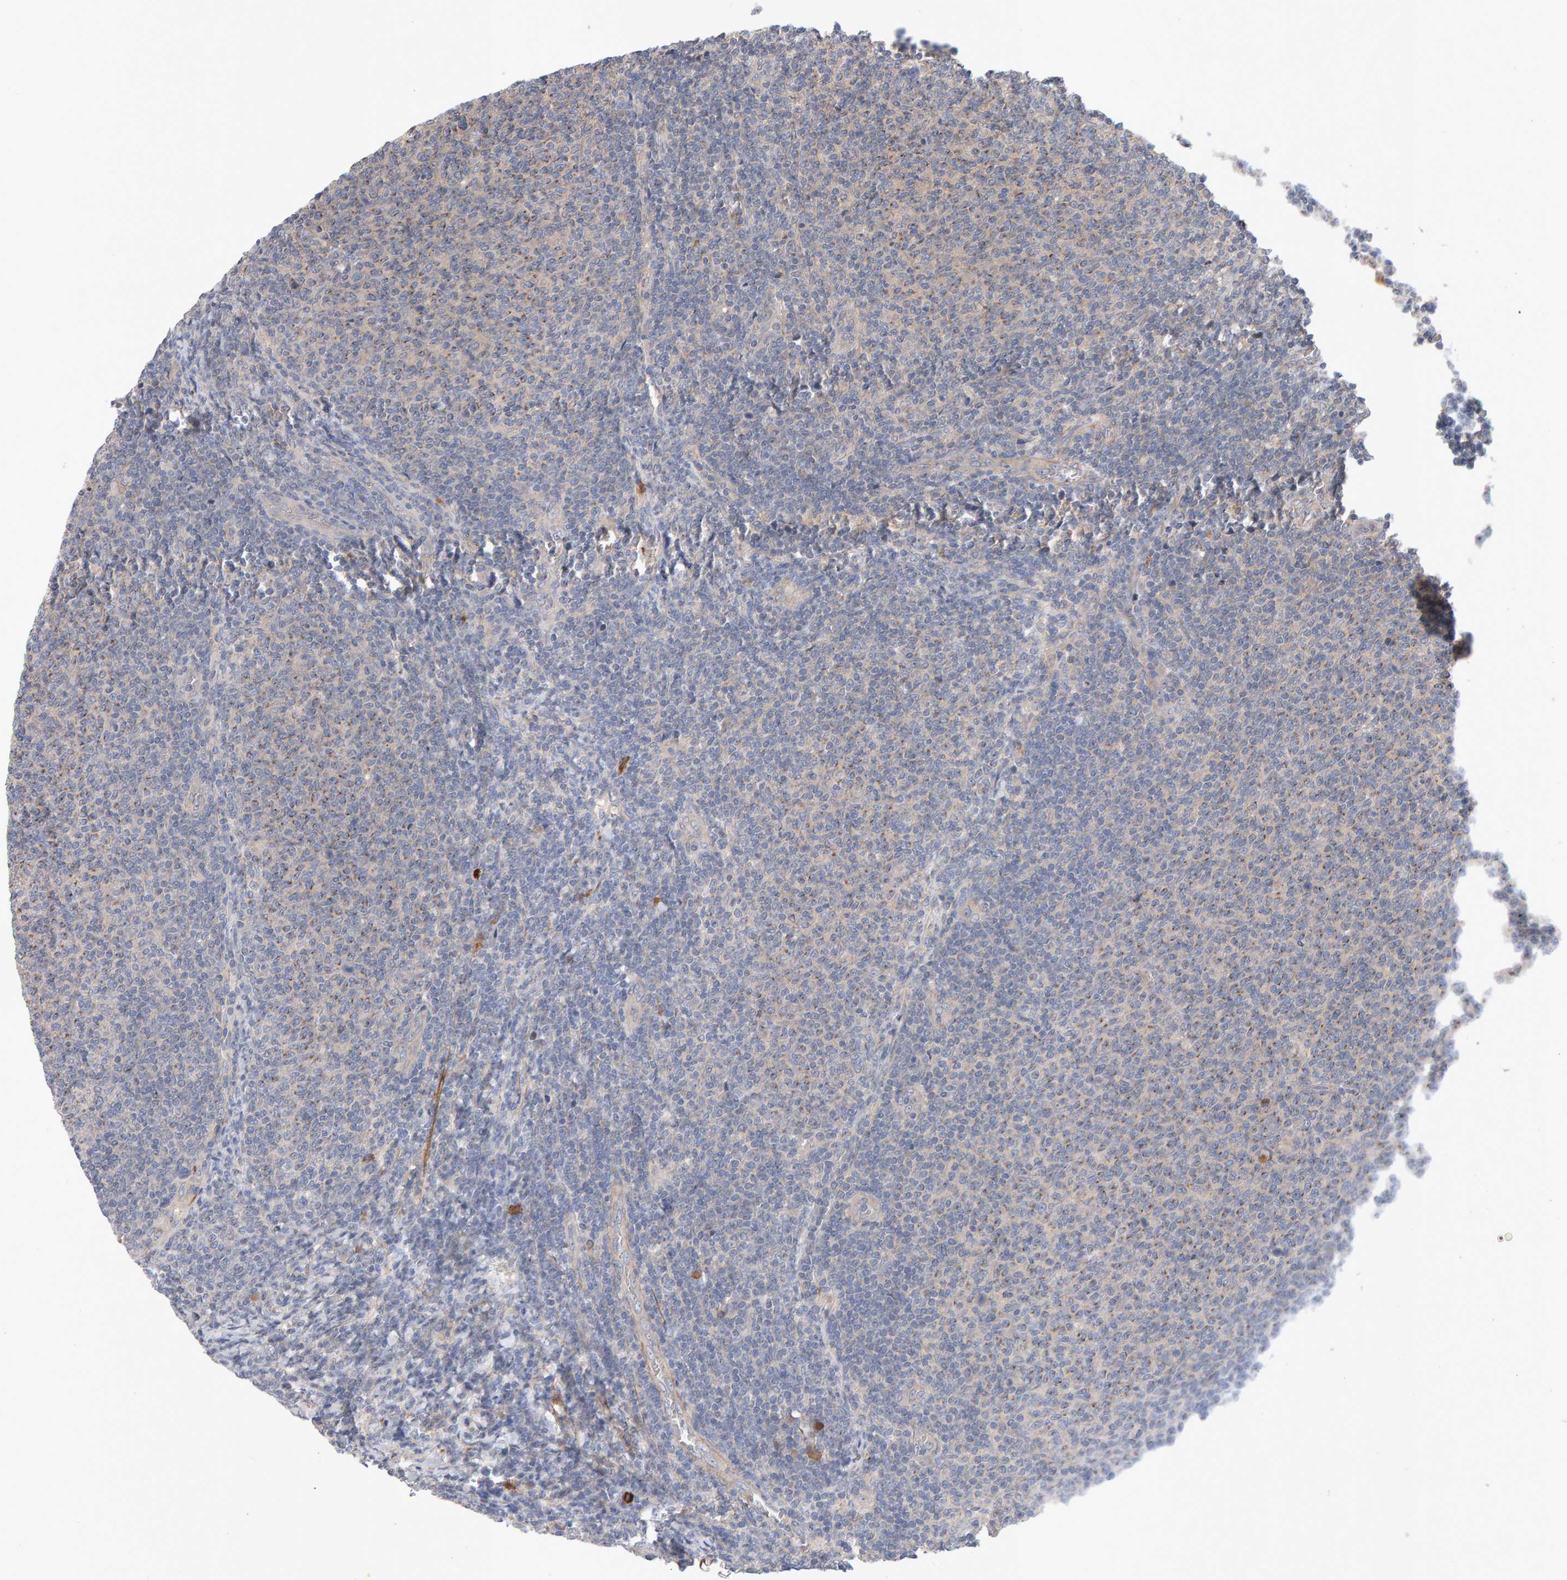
{"staining": {"intensity": "weak", "quantity": "25%-75%", "location": "cytoplasmic/membranous"}, "tissue": "lymphoma", "cell_type": "Tumor cells", "image_type": "cancer", "snomed": [{"axis": "morphology", "description": "Malignant lymphoma, non-Hodgkin's type, Low grade"}, {"axis": "topography", "description": "Lymph node"}], "caption": "Immunohistochemical staining of human malignant lymphoma, non-Hodgkin's type (low-grade) displays weak cytoplasmic/membranous protein expression in approximately 25%-75% of tumor cells. The protein of interest is shown in brown color, while the nuclei are stained blue.", "gene": "RNF19A", "patient": {"sex": "male", "age": 66}}